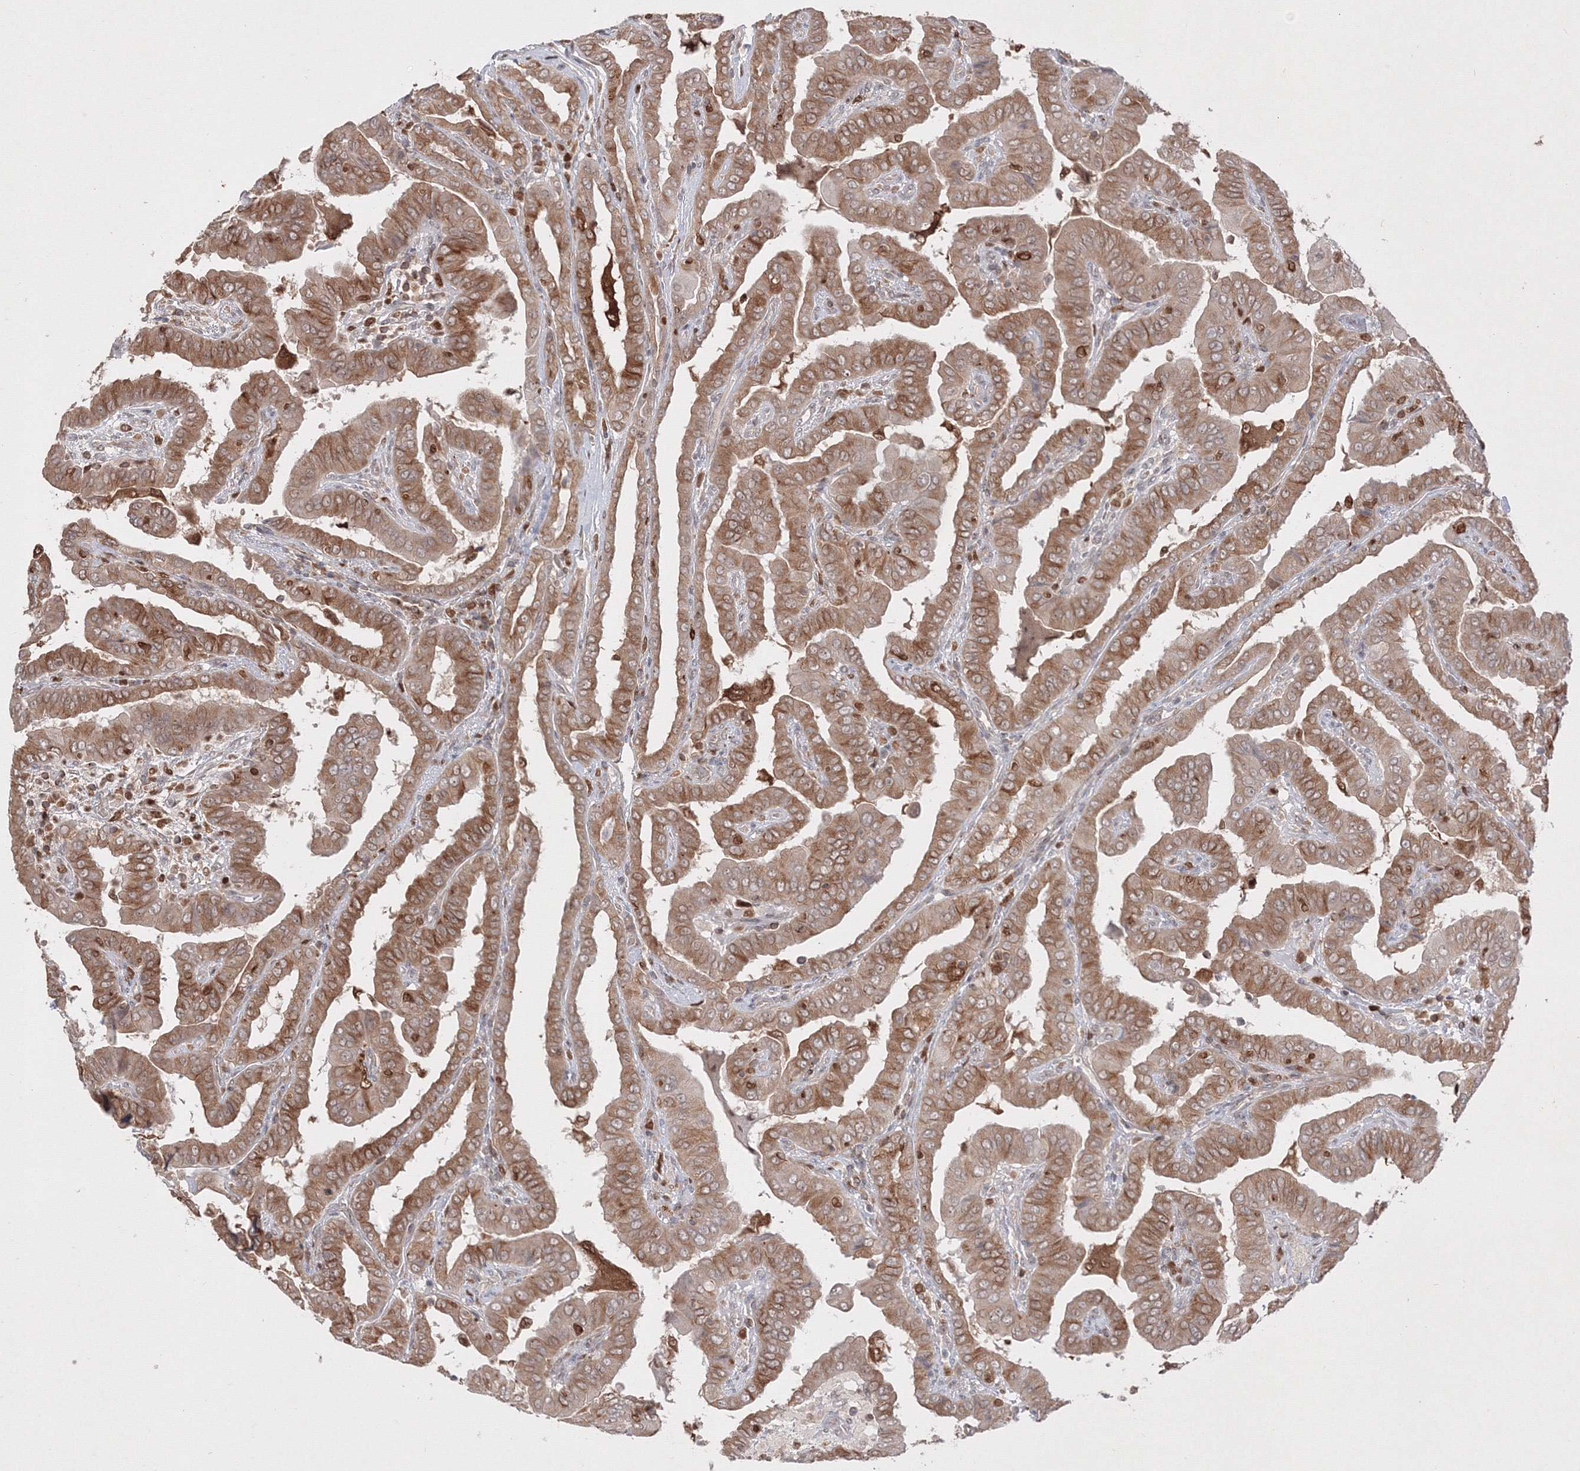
{"staining": {"intensity": "moderate", "quantity": ">75%", "location": "cytoplasmic/membranous"}, "tissue": "thyroid cancer", "cell_type": "Tumor cells", "image_type": "cancer", "snomed": [{"axis": "morphology", "description": "Papillary adenocarcinoma, NOS"}, {"axis": "topography", "description": "Thyroid gland"}], "caption": "Immunohistochemical staining of human thyroid cancer exhibits moderate cytoplasmic/membranous protein staining in about >75% of tumor cells.", "gene": "TMEM50B", "patient": {"sex": "male", "age": 33}}